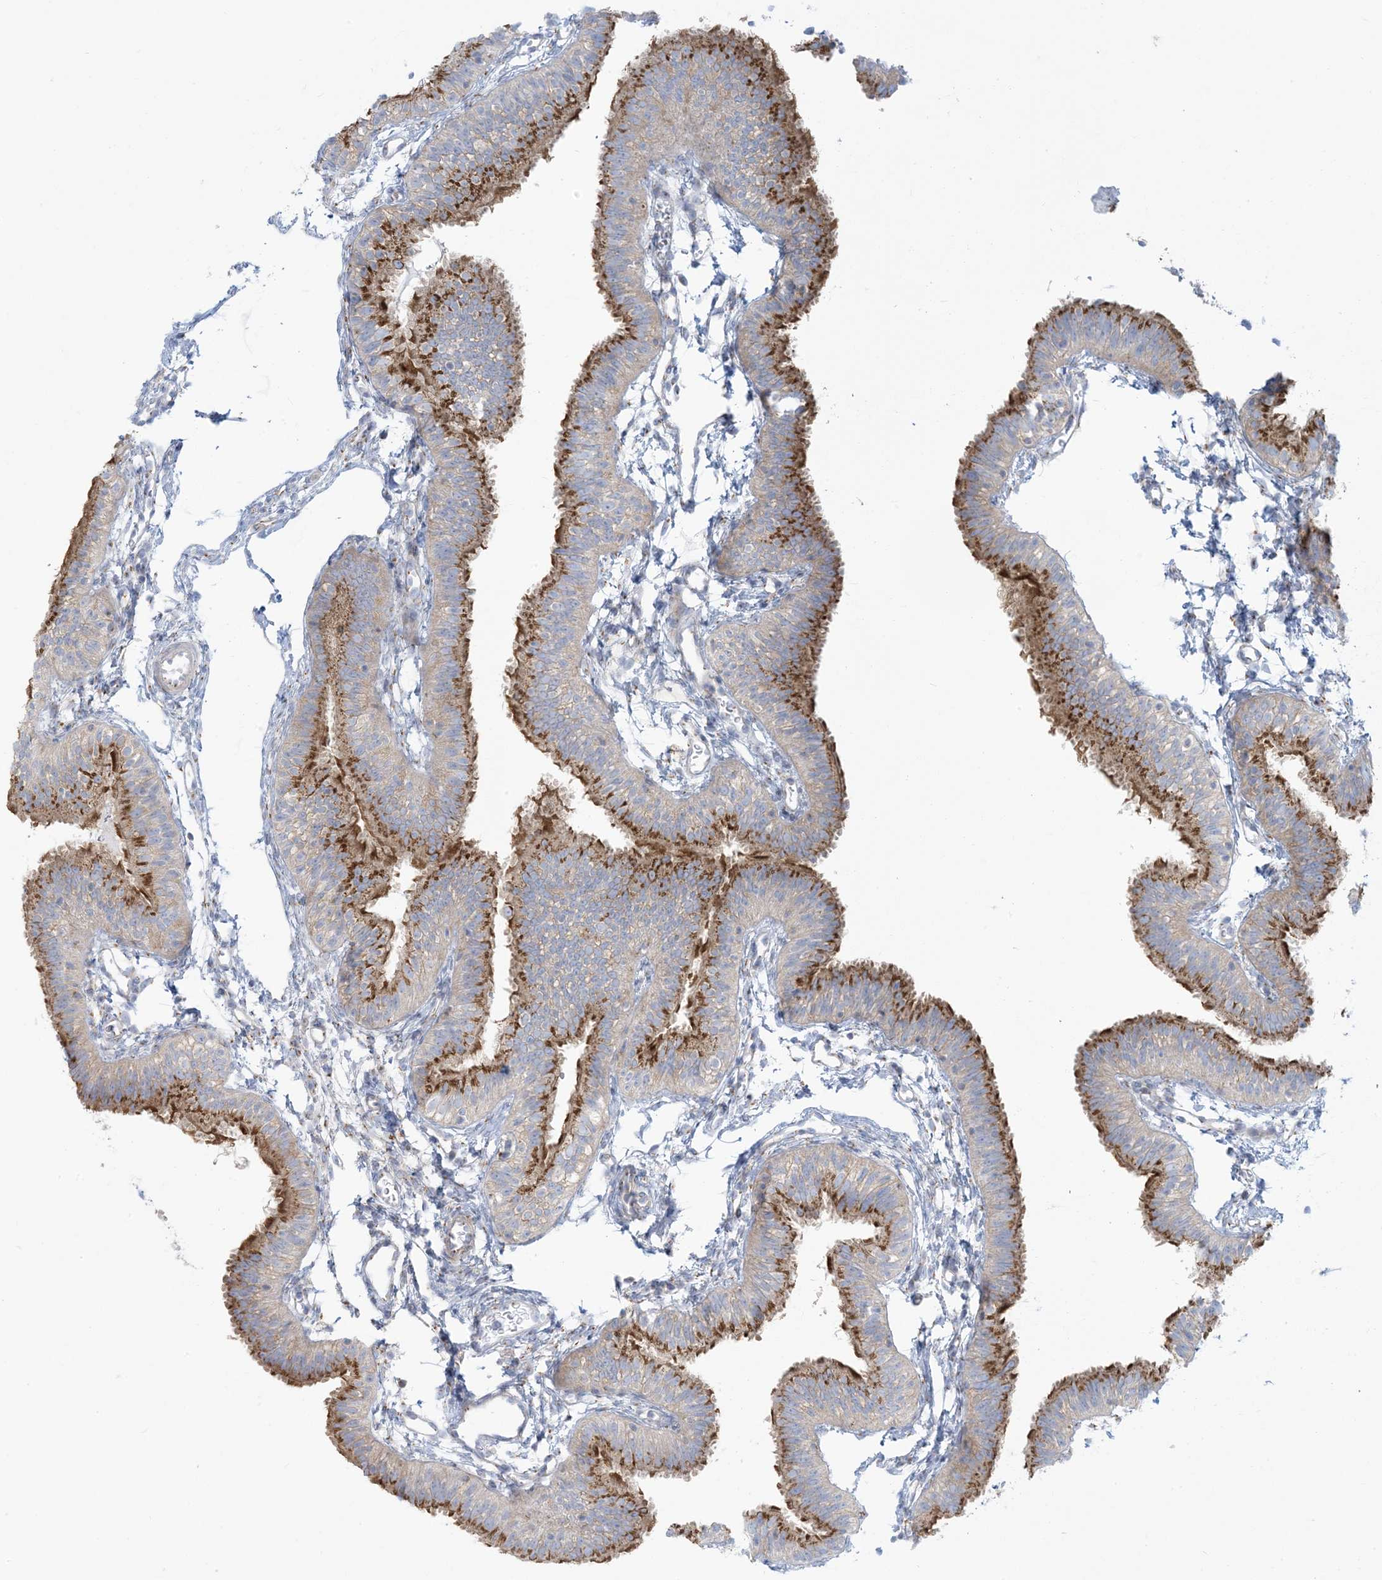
{"staining": {"intensity": "moderate", "quantity": ">75%", "location": "cytoplasmic/membranous"}, "tissue": "fallopian tube", "cell_type": "Glandular cells", "image_type": "normal", "snomed": [{"axis": "morphology", "description": "Normal tissue, NOS"}, {"axis": "topography", "description": "Fallopian tube"}], "caption": "Immunohistochemical staining of unremarkable fallopian tube shows moderate cytoplasmic/membranous protein staining in about >75% of glandular cells.", "gene": "AFTPH", "patient": {"sex": "female", "age": 35}}